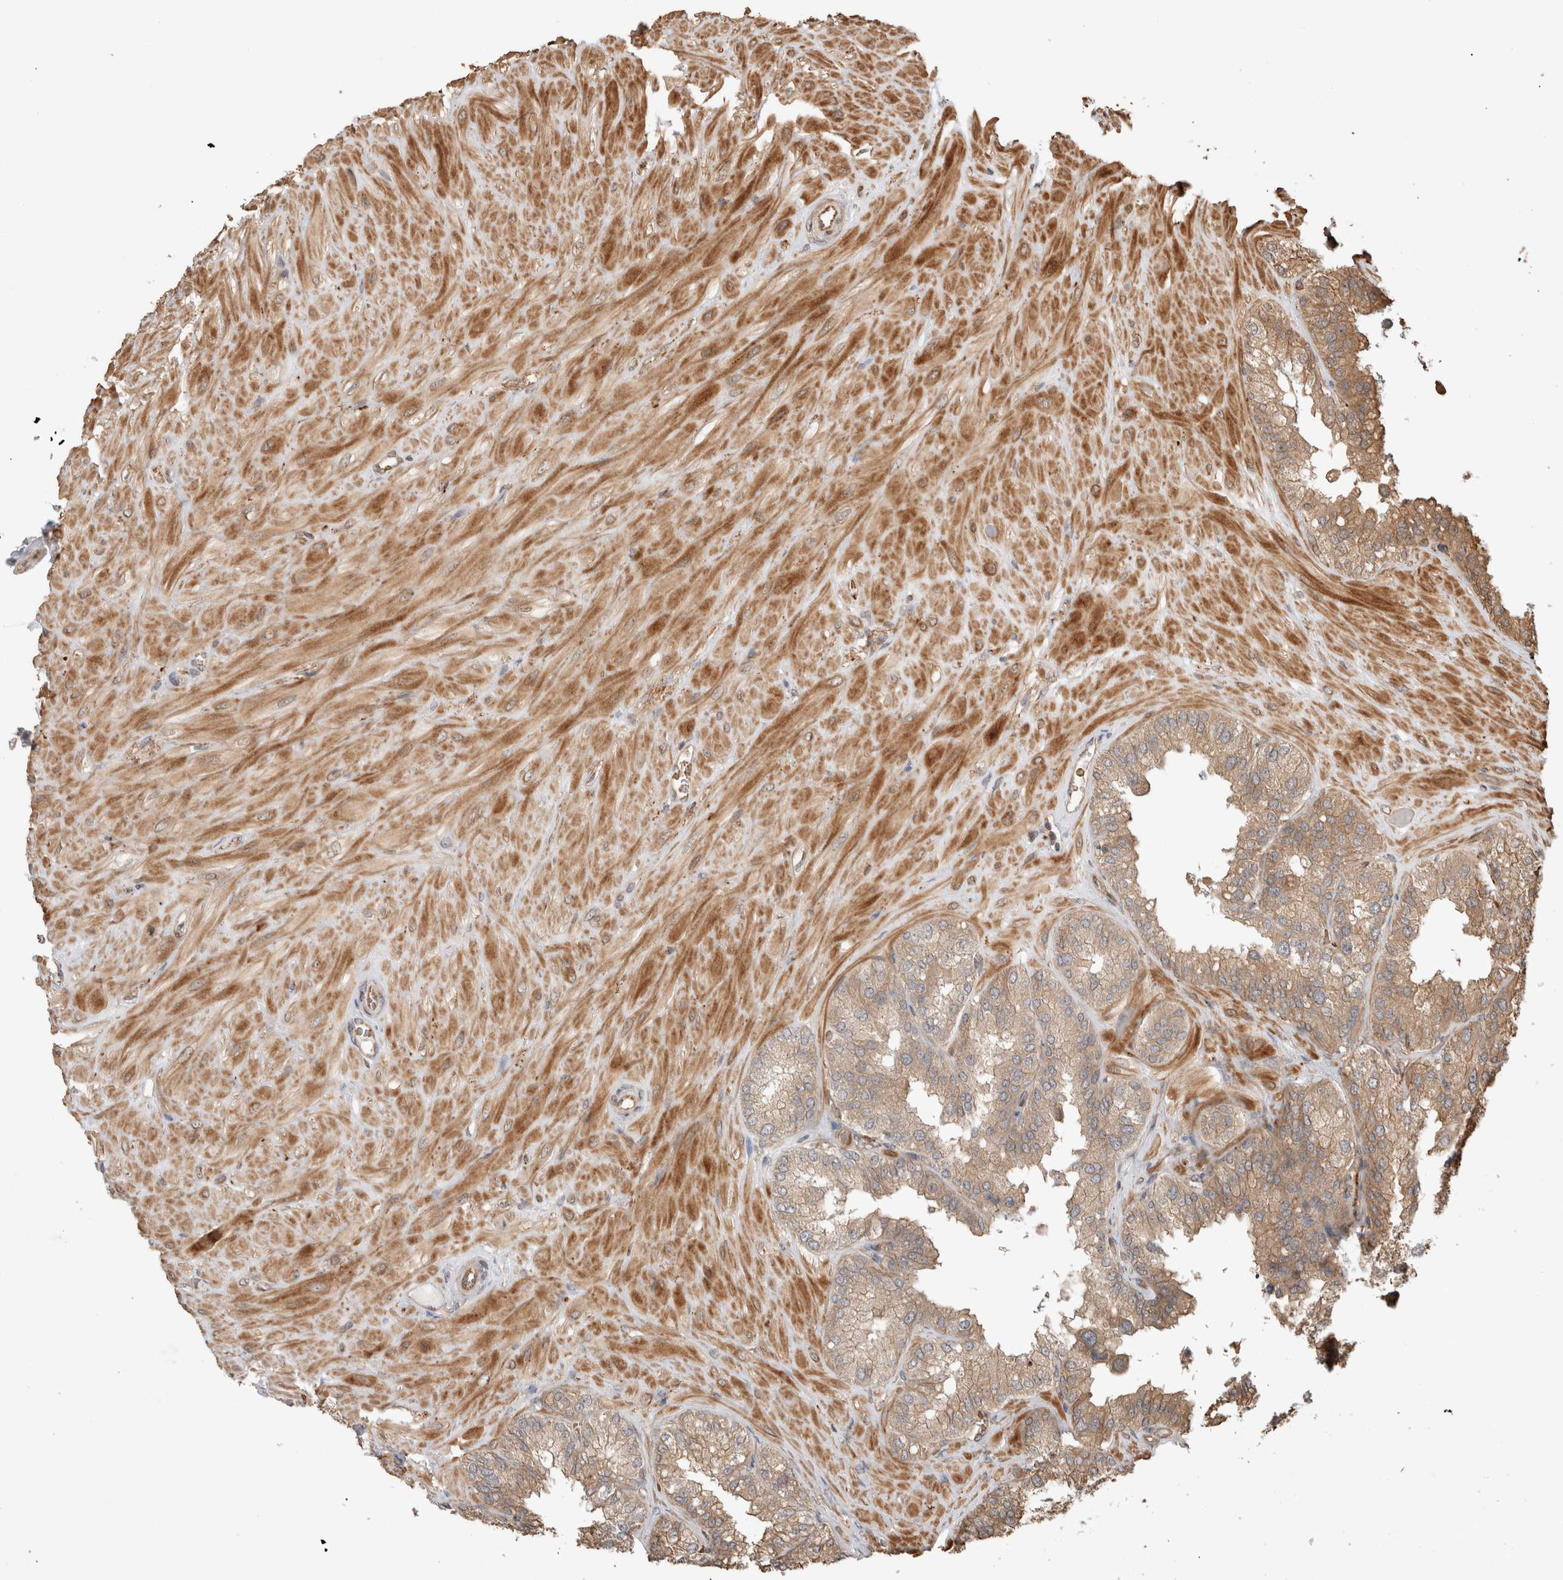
{"staining": {"intensity": "moderate", "quantity": ">75%", "location": "cytoplasmic/membranous"}, "tissue": "seminal vesicle", "cell_type": "Glandular cells", "image_type": "normal", "snomed": [{"axis": "morphology", "description": "Normal tissue, NOS"}, {"axis": "topography", "description": "Prostate"}, {"axis": "topography", "description": "Seminal veicle"}], "caption": "This image reveals IHC staining of normal human seminal vesicle, with medium moderate cytoplasmic/membranous staining in approximately >75% of glandular cells.", "gene": "OTUD6B", "patient": {"sex": "male", "age": 51}}